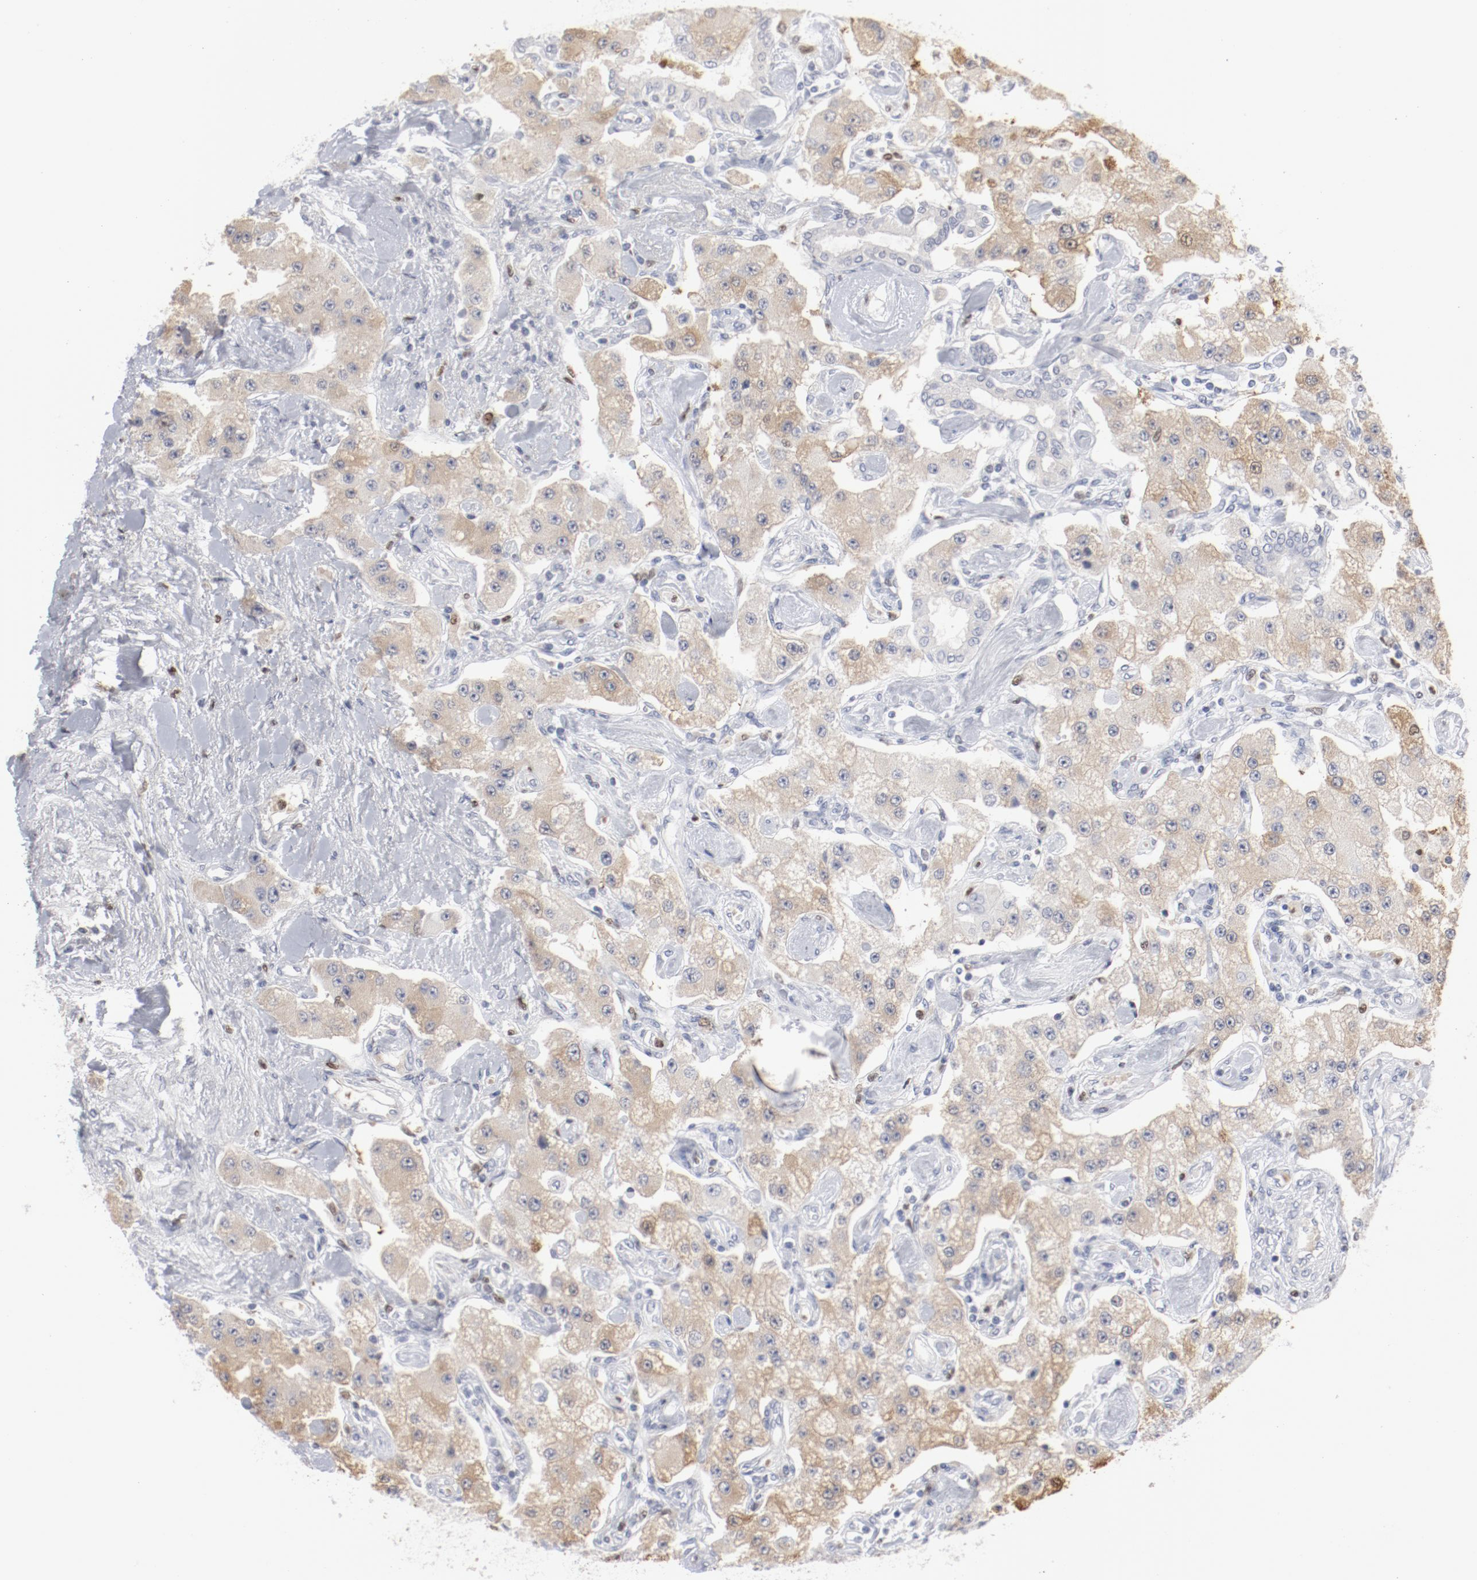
{"staining": {"intensity": "weak", "quantity": ">75%", "location": "cytoplasmic/membranous"}, "tissue": "carcinoid", "cell_type": "Tumor cells", "image_type": "cancer", "snomed": [{"axis": "morphology", "description": "Carcinoid, malignant, NOS"}, {"axis": "topography", "description": "Pancreas"}], "caption": "Carcinoid stained with DAB immunohistochemistry reveals low levels of weak cytoplasmic/membranous expression in approximately >75% of tumor cells. Nuclei are stained in blue.", "gene": "SPI1", "patient": {"sex": "male", "age": 41}}